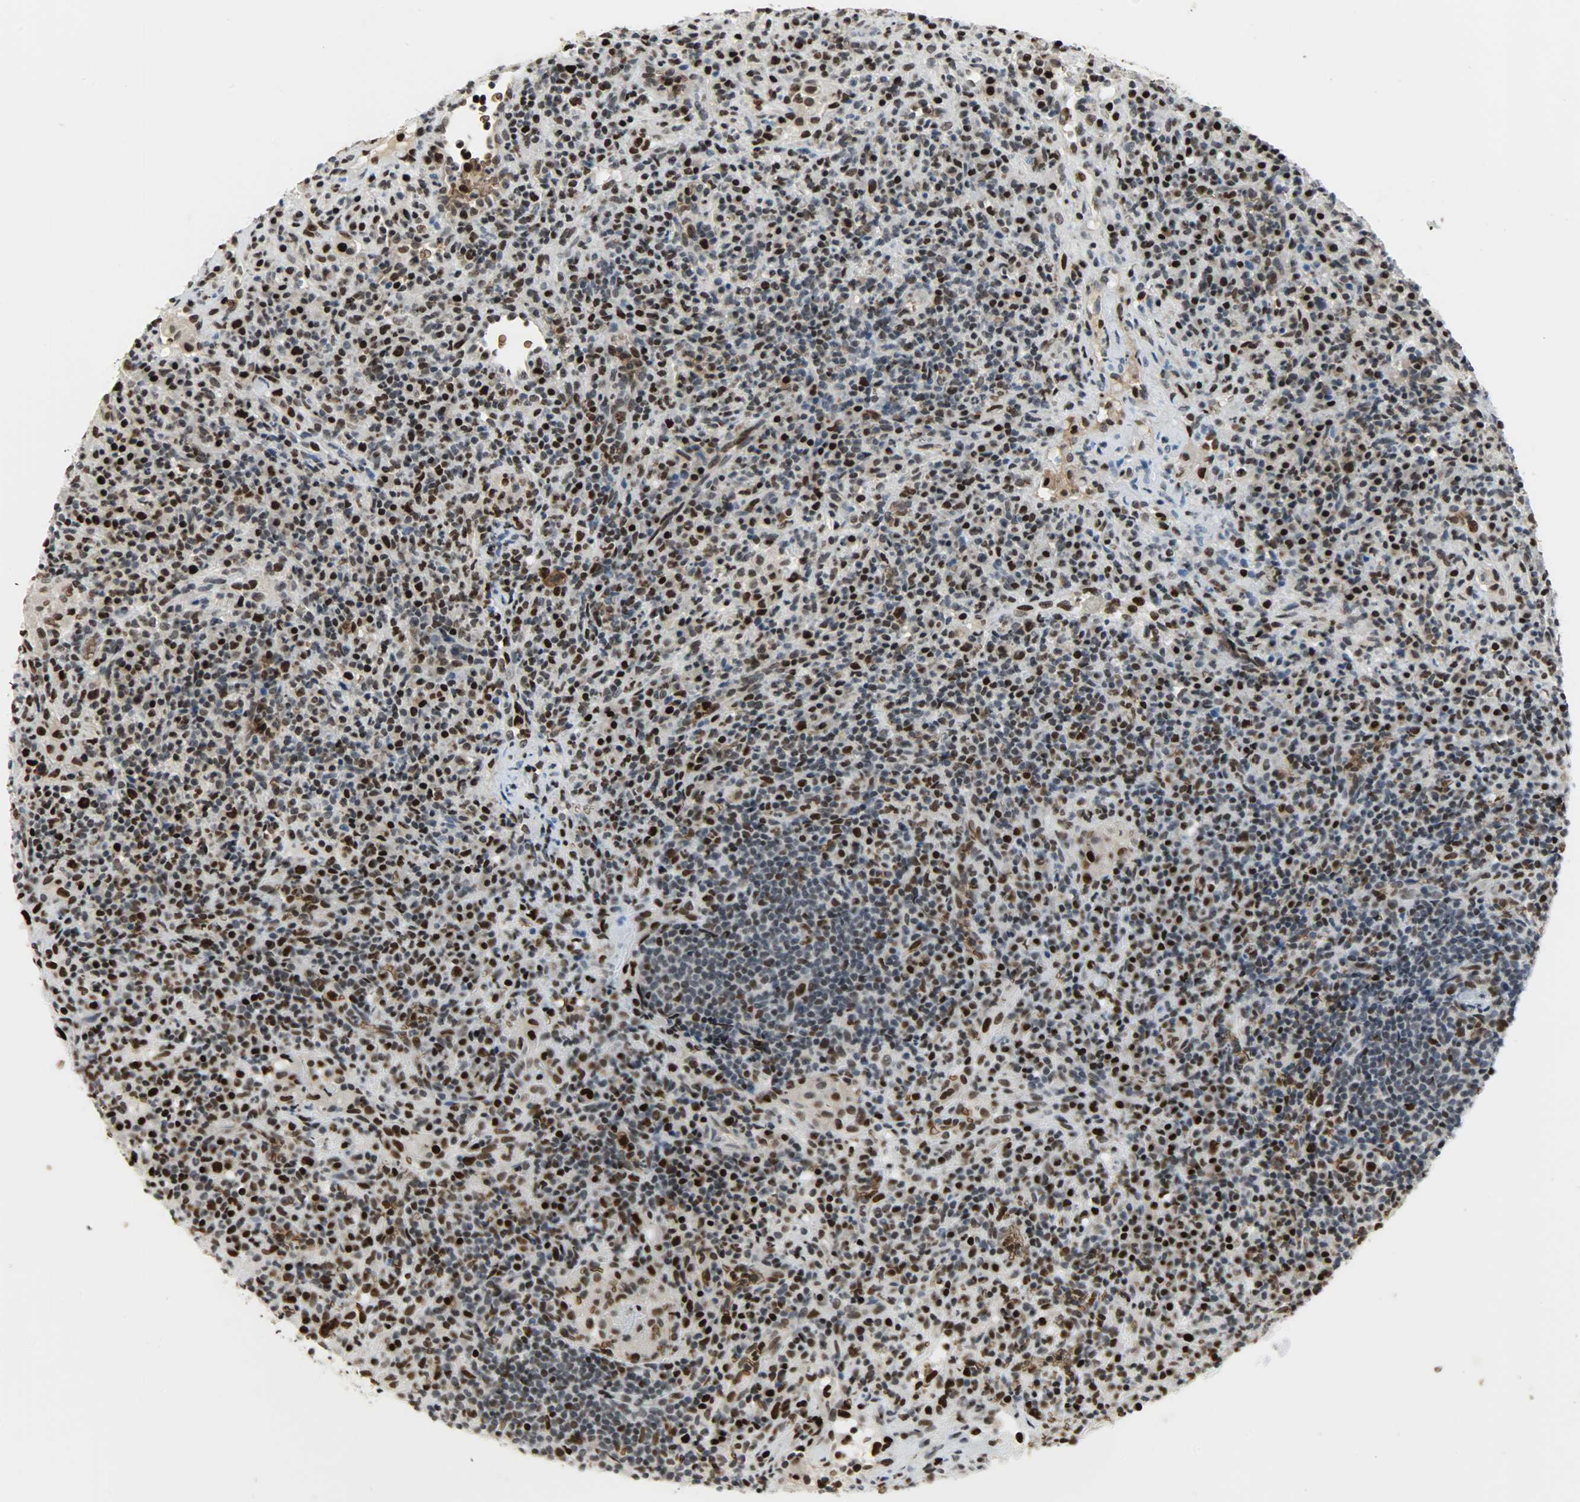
{"staining": {"intensity": "strong", "quantity": "25%-75%", "location": "nuclear"}, "tissue": "lymphoma", "cell_type": "Tumor cells", "image_type": "cancer", "snomed": [{"axis": "morphology", "description": "Hodgkin's disease, NOS"}, {"axis": "topography", "description": "Lymph node"}], "caption": "The image reveals staining of Hodgkin's disease, revealing strong nuclear protein positivity (brown color) within tumor cells.", "gene": "SNAI1", "patient": {"sex": "male", "age": 65}}